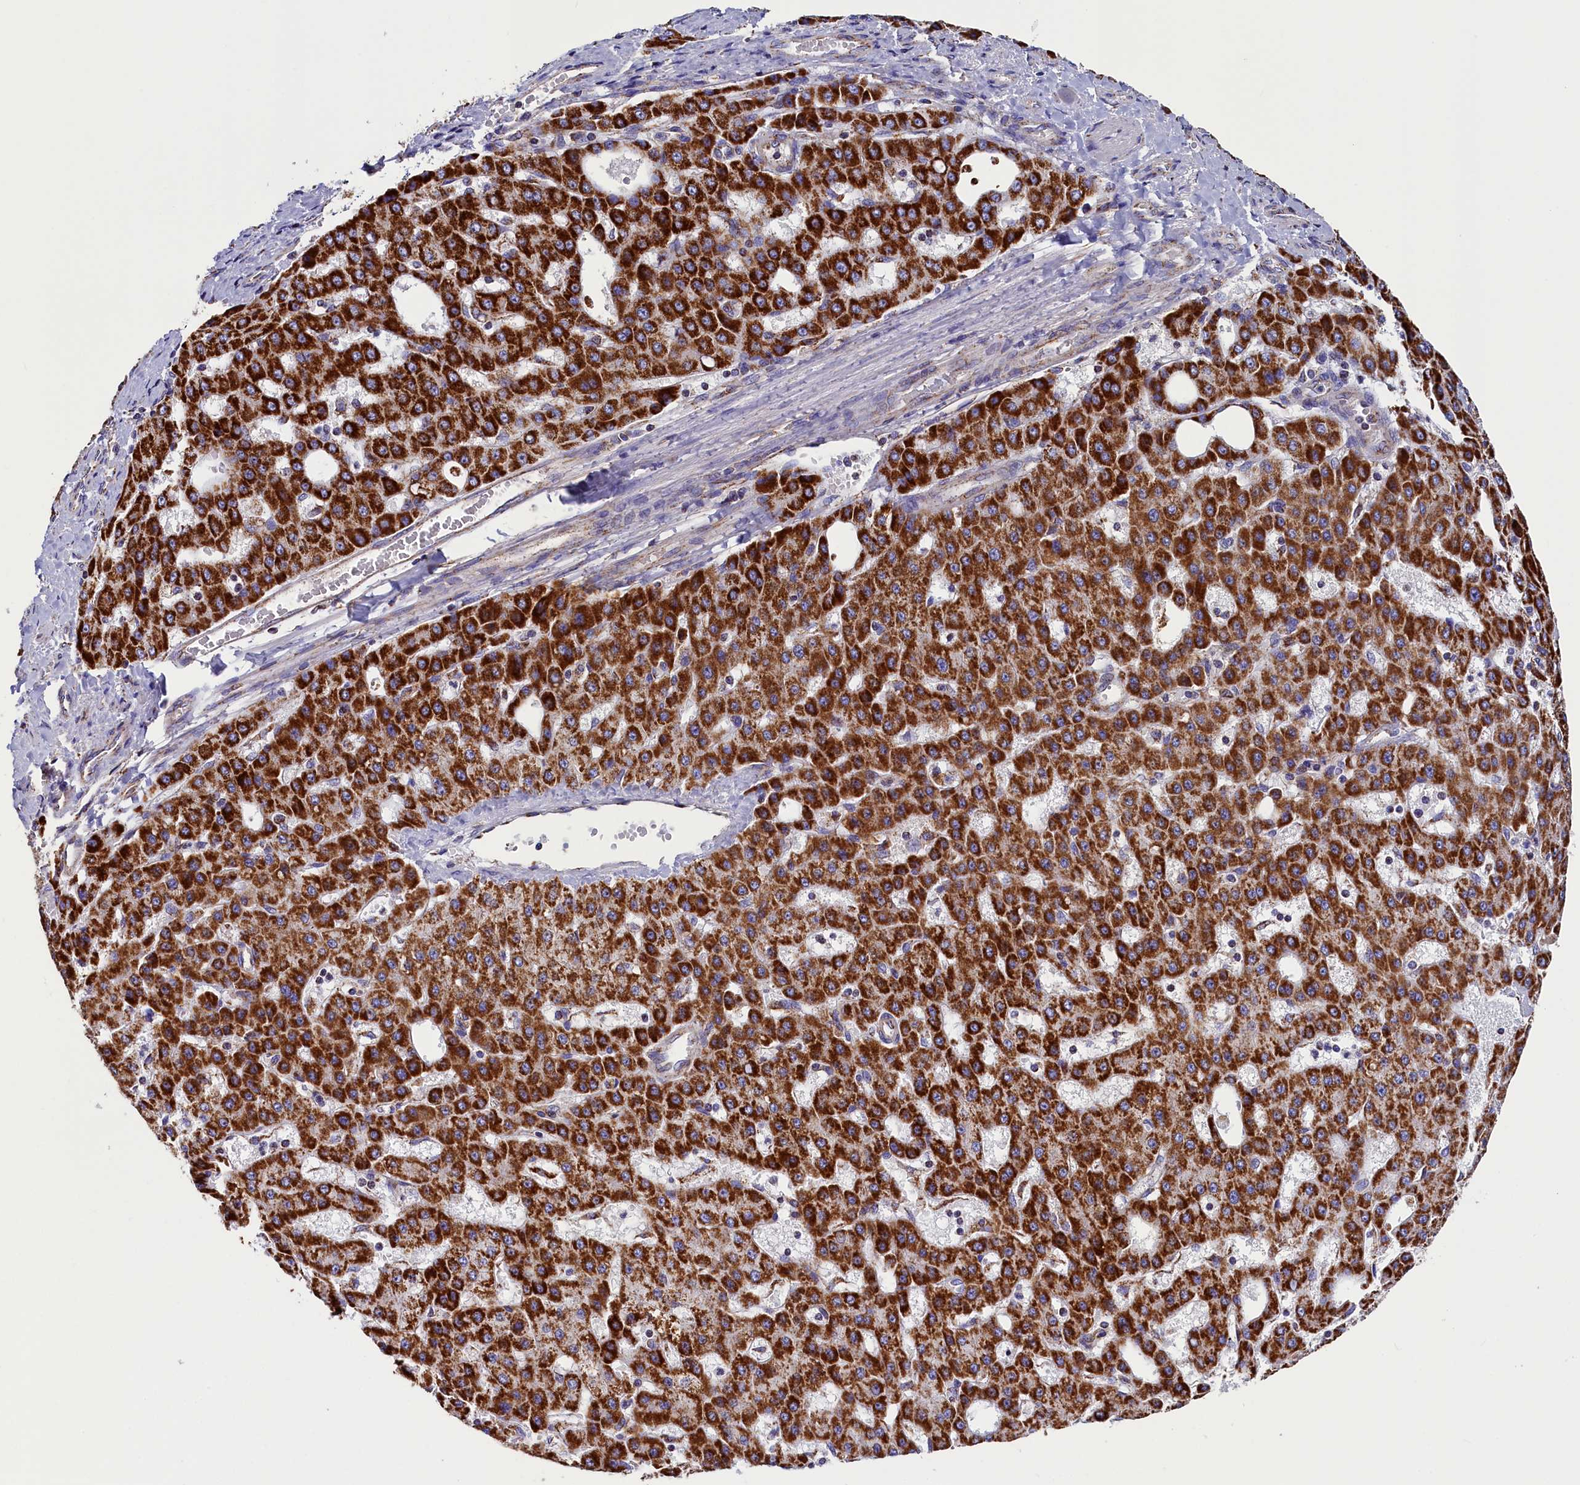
{"staining": {"intensity": "strong", "quantity": ">75%", "location": "cytoplasmic/membranous"}, "tissue": "liver cancer", "cell_type": "Tumor cells", "image_type": "cancer", "snomed": [{"axis": "morphology", "description": "Carcinoma, Hepatocellular, NOS"}, {"axis": "topography", "description": "Liver"}], "caption": "Strong cytoplasmic/membranous staining for a protein is identified in about >75% of tumor cells of liver cancer (hepatocellular carcinoma) using immunohistochemistry.", "gene": "SLC39A3", "patient": {"sex": "male", "age": 47}}